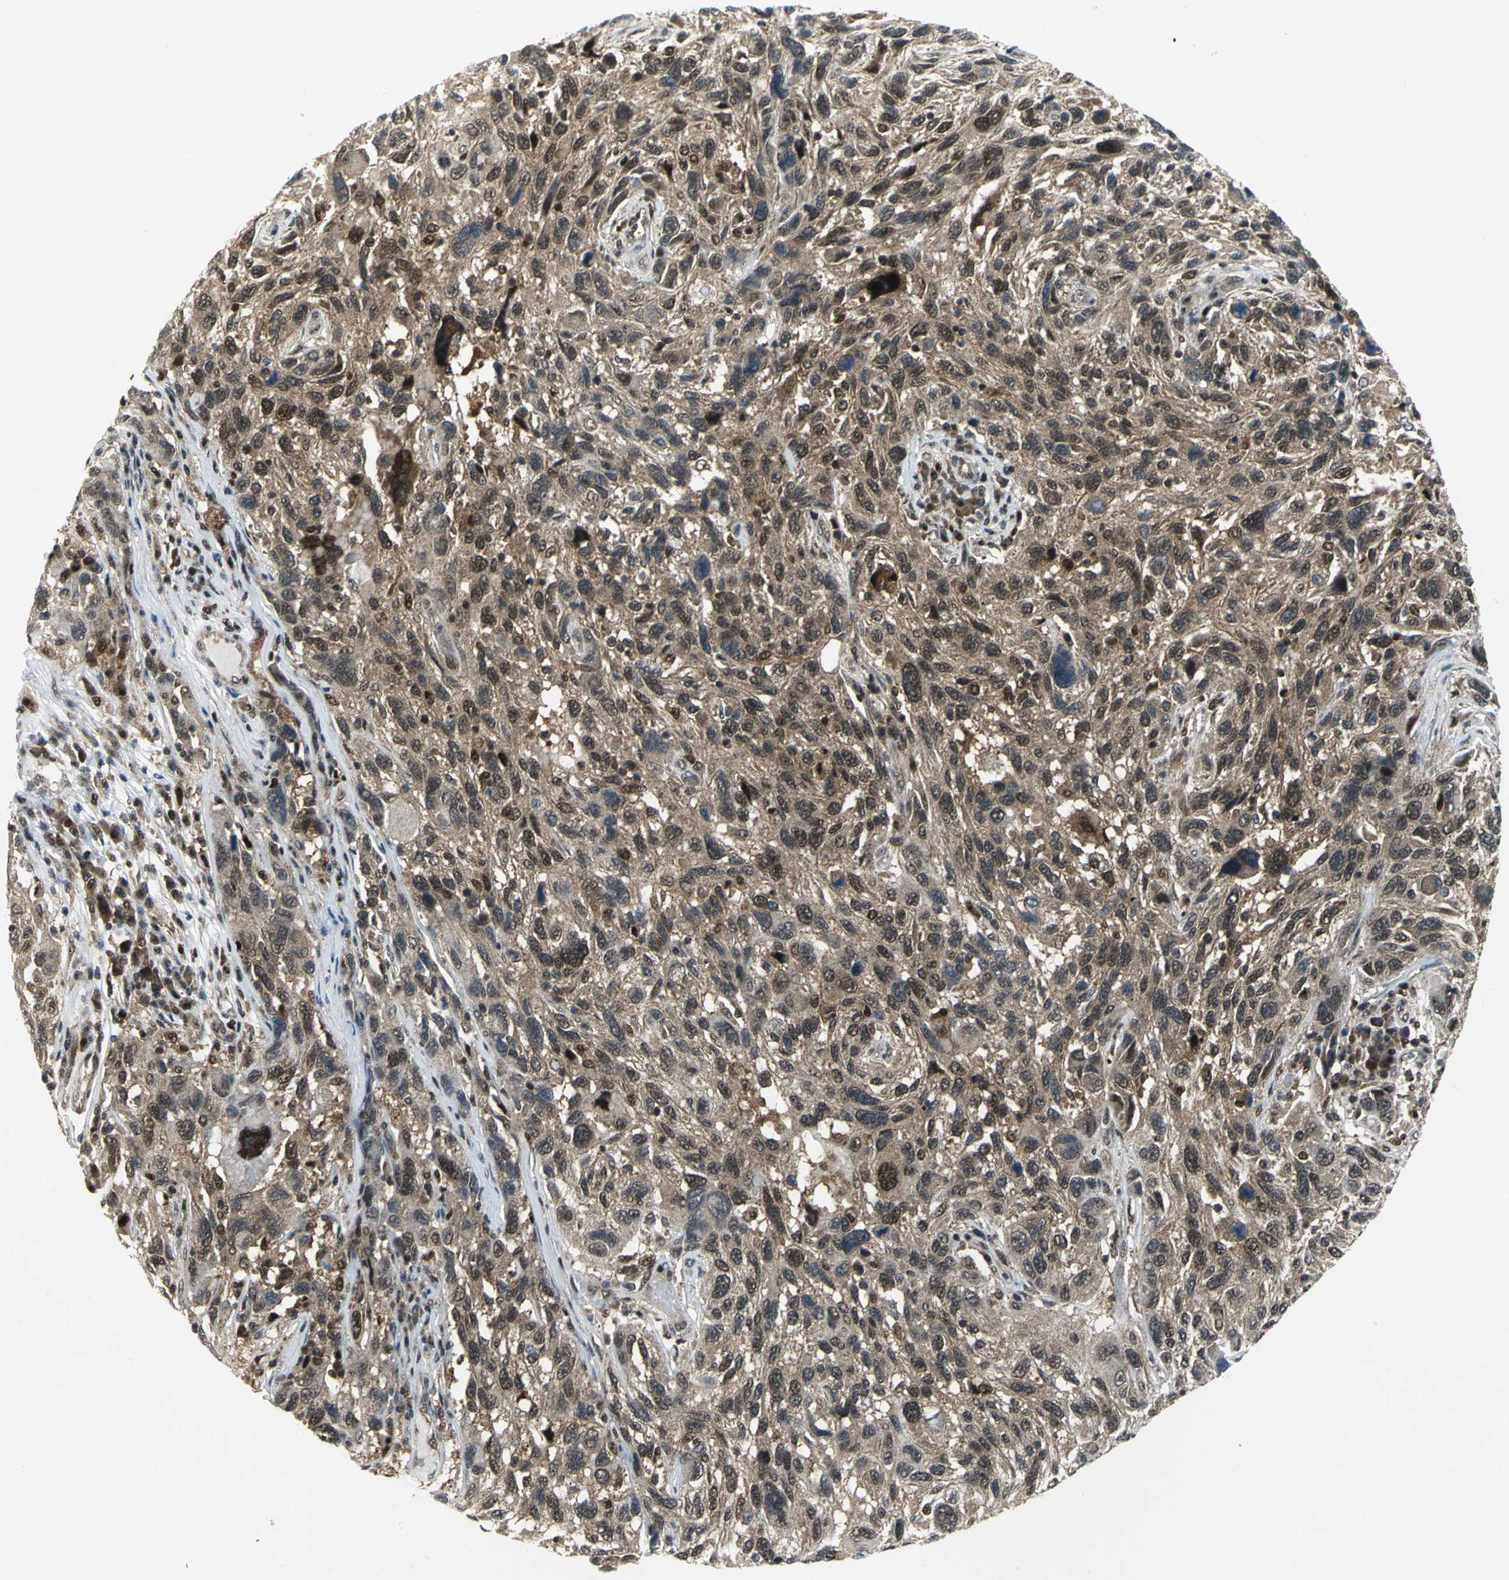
{"staining": {"intensity": "moderate", "quantity": "25%-75%", "location": "cytoplasmic/membranous,nuclear"}, "tissue": "melanoma", "cell_type": "Tumor cells", "image_type": "cancer", "snomed": [{"axis": "morphology", "description": "Malignant melanoma, NOS"}, {"axis": "topography", "description": "Skin"}], "caption": "Brown immunohistochemical staining in melanoma demonstrates moderate cytoplasmic/membranous and nuclear expression in approximately 25%-75% of tumor cells.", "gene": "PSMA4", "patient": {"sex": "male", "age": 53}}